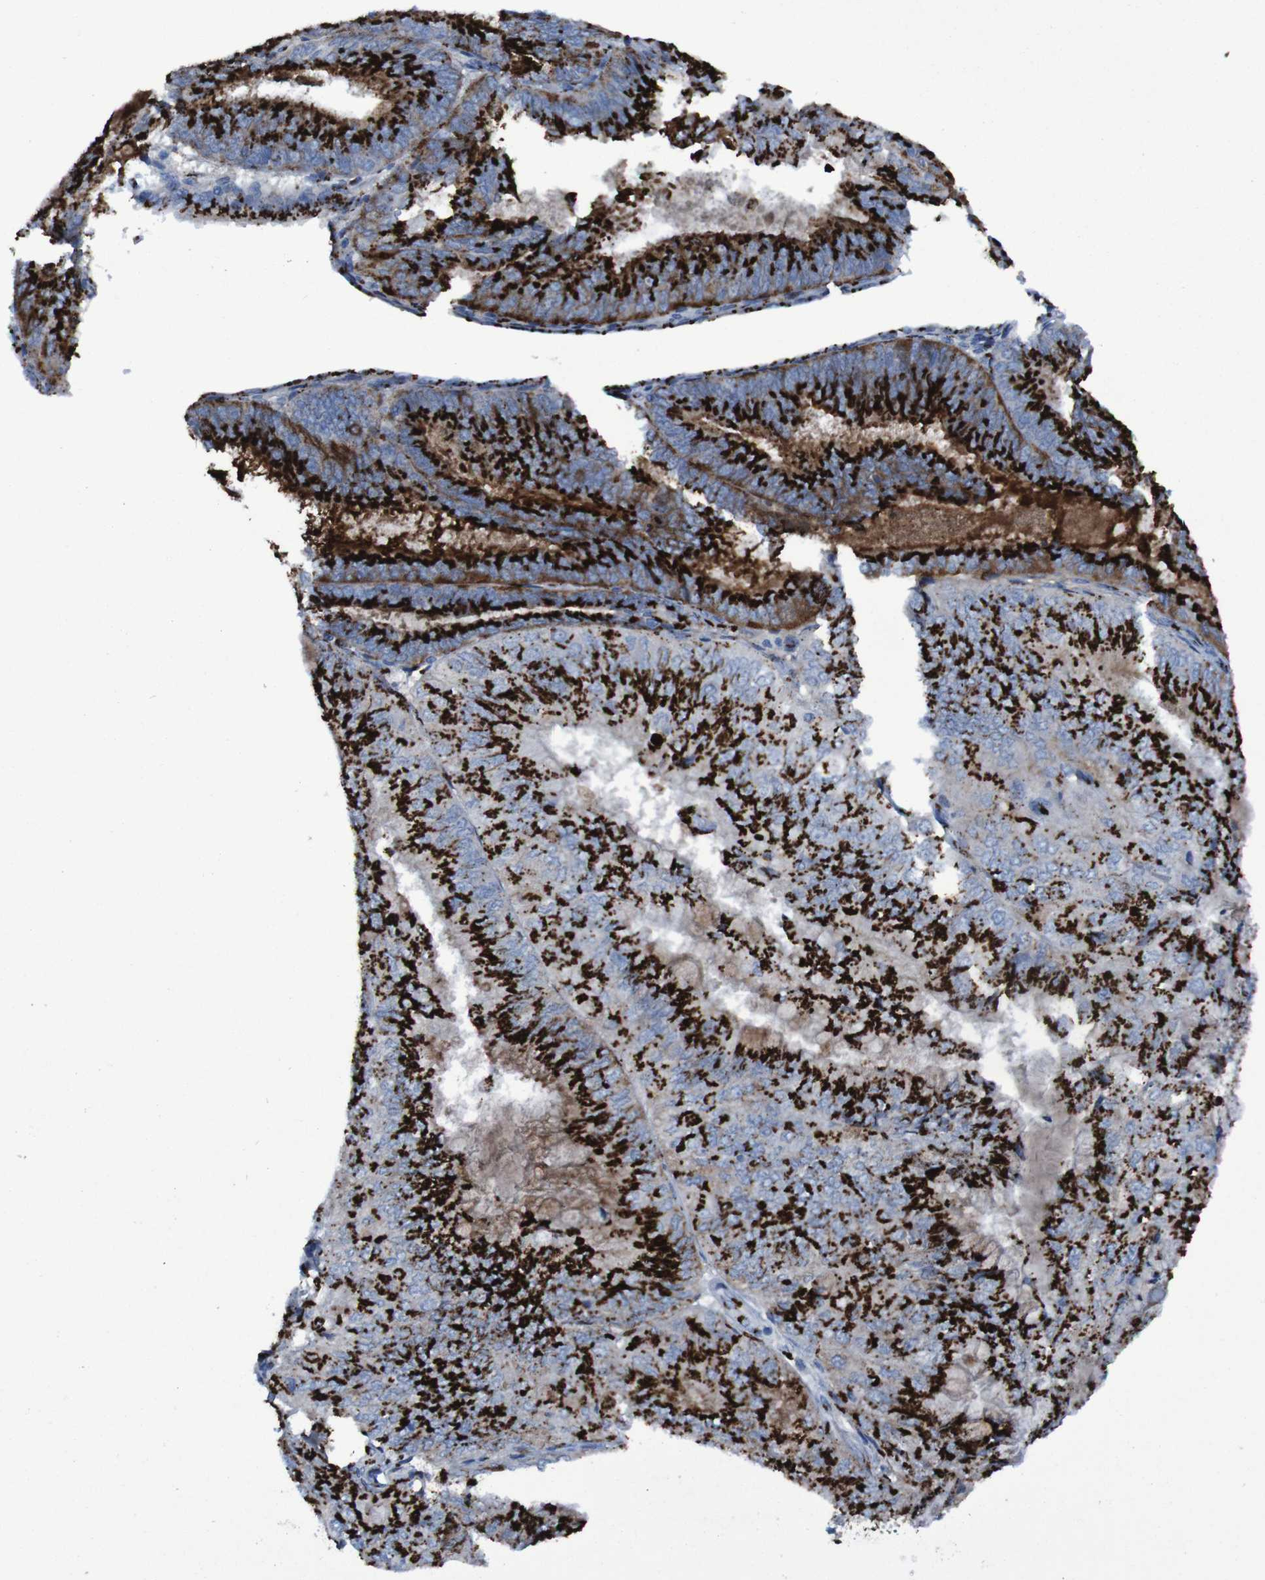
{"staining": {"intensity": "strong", "quantity": ">75%", "location": "cytoplasmic/membranous"}, "tissue": "endometrial cancer", "cell_type": "Tumor cells", "image_type": "cancer", "snomed": [{"axis": "morphology", "description": "Adenocarcinoma, NOS"}, {"axis": "topography", "description": "Endometrium"}], "caption": "Immunohistochemical staining of endometrial adenocarcinoma shows high levels of strong cytoplasmic/membranous protein positivity in approximately >75% of tumor cells. Nuclei are stained in blue.", "gene": "GOLM1", "patient": {"sex": "female", "age": 81}}